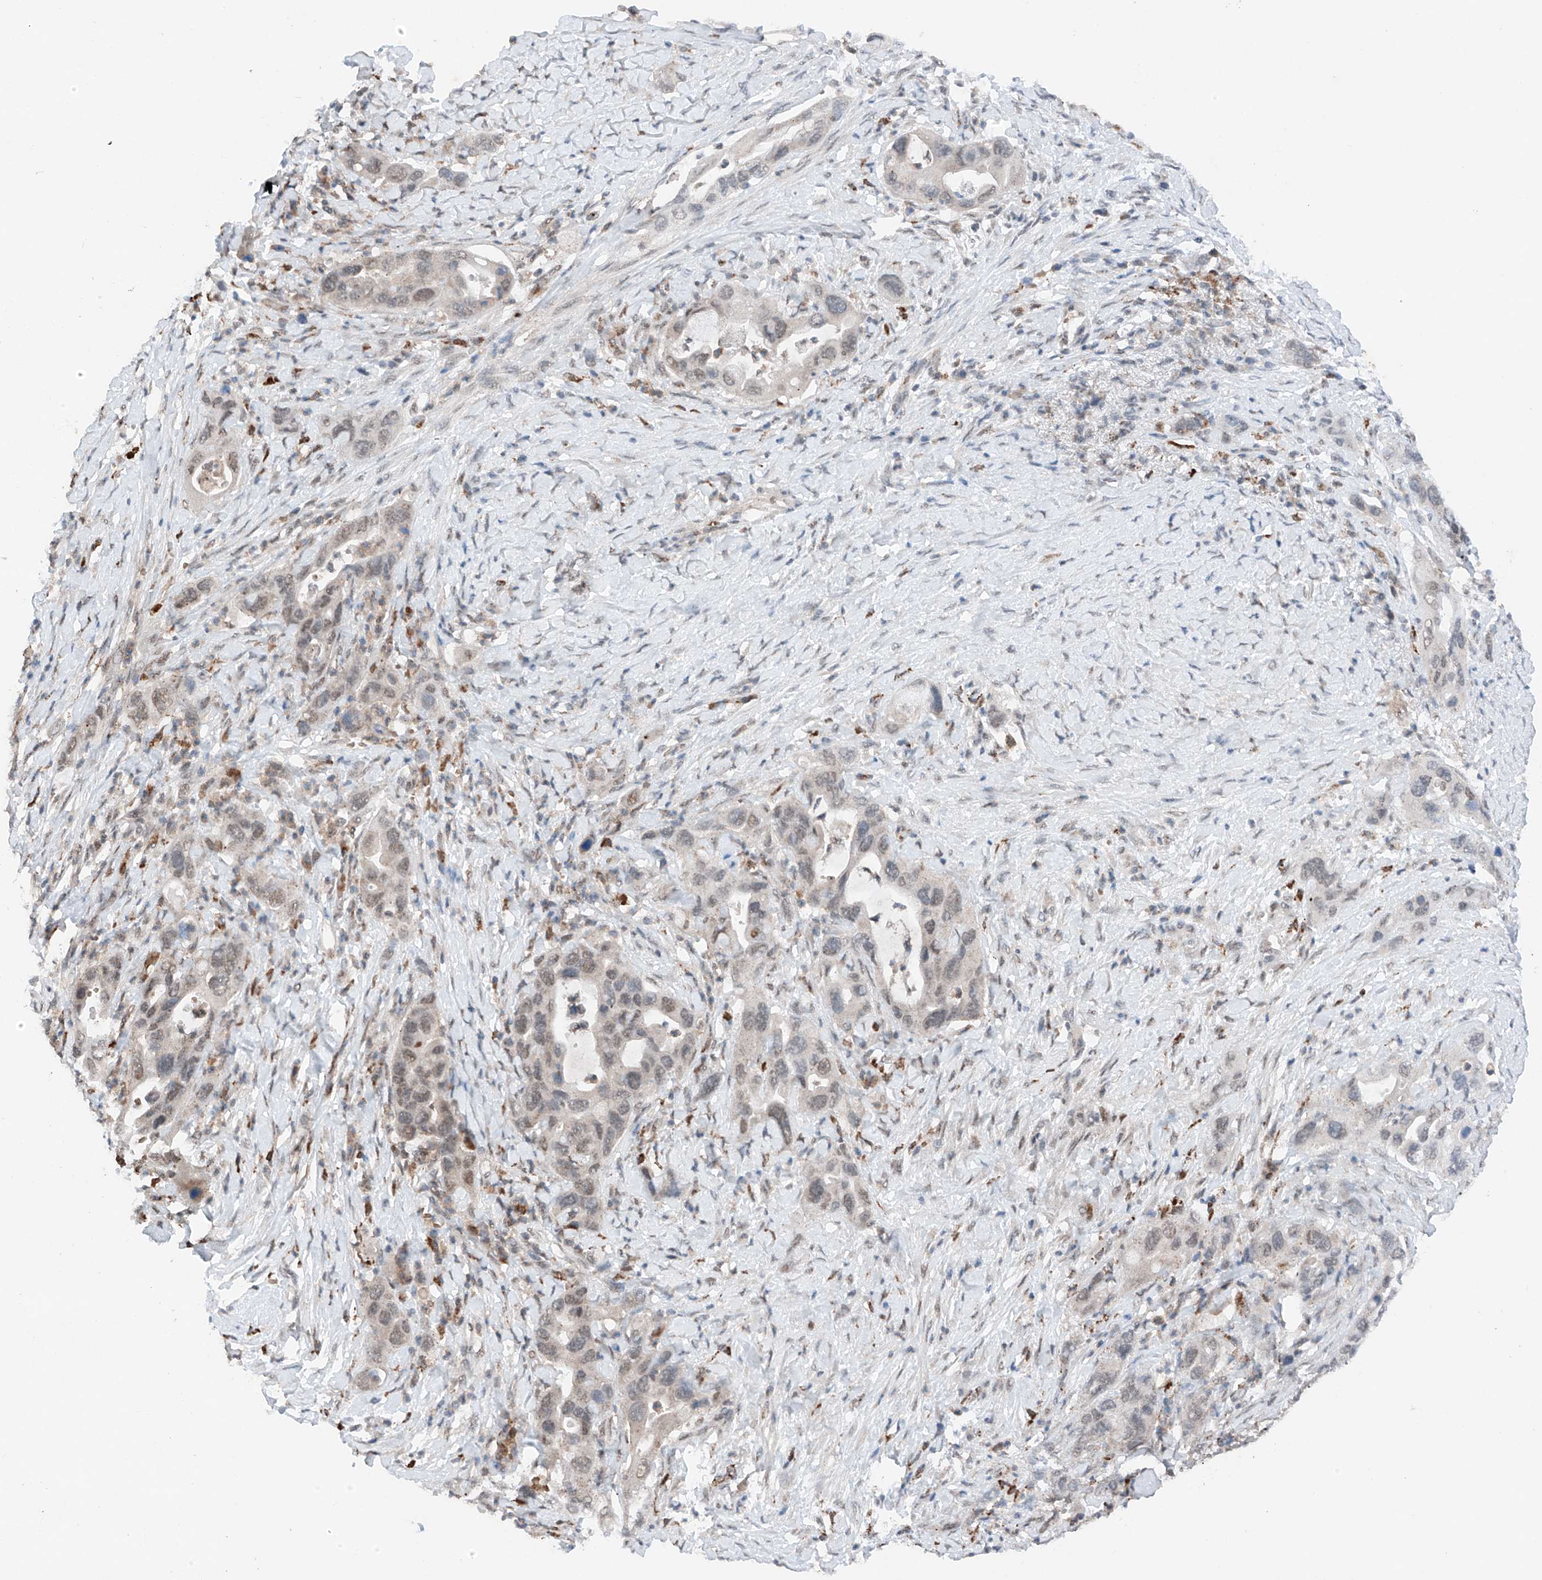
{"staining": {"intensity": "weak", "quantity": "25%-75%", "location": "nuclear"}, "tissue": "pancreatic cancer", "cell_type": "Tumor cells", "image_type": "cancer", "snomed": [{"axis": "morphology", "description": "Adenocarcinoma, NOS"}, {"axis": "topography", "description": "Pancreas"}], "caption": "Adenocarcinoma (pancreatic) stained with a protein marker reveals weak staining in tumor cells.", "gene": "TBX4", "patient": {"sex": "female", "age": 71}}